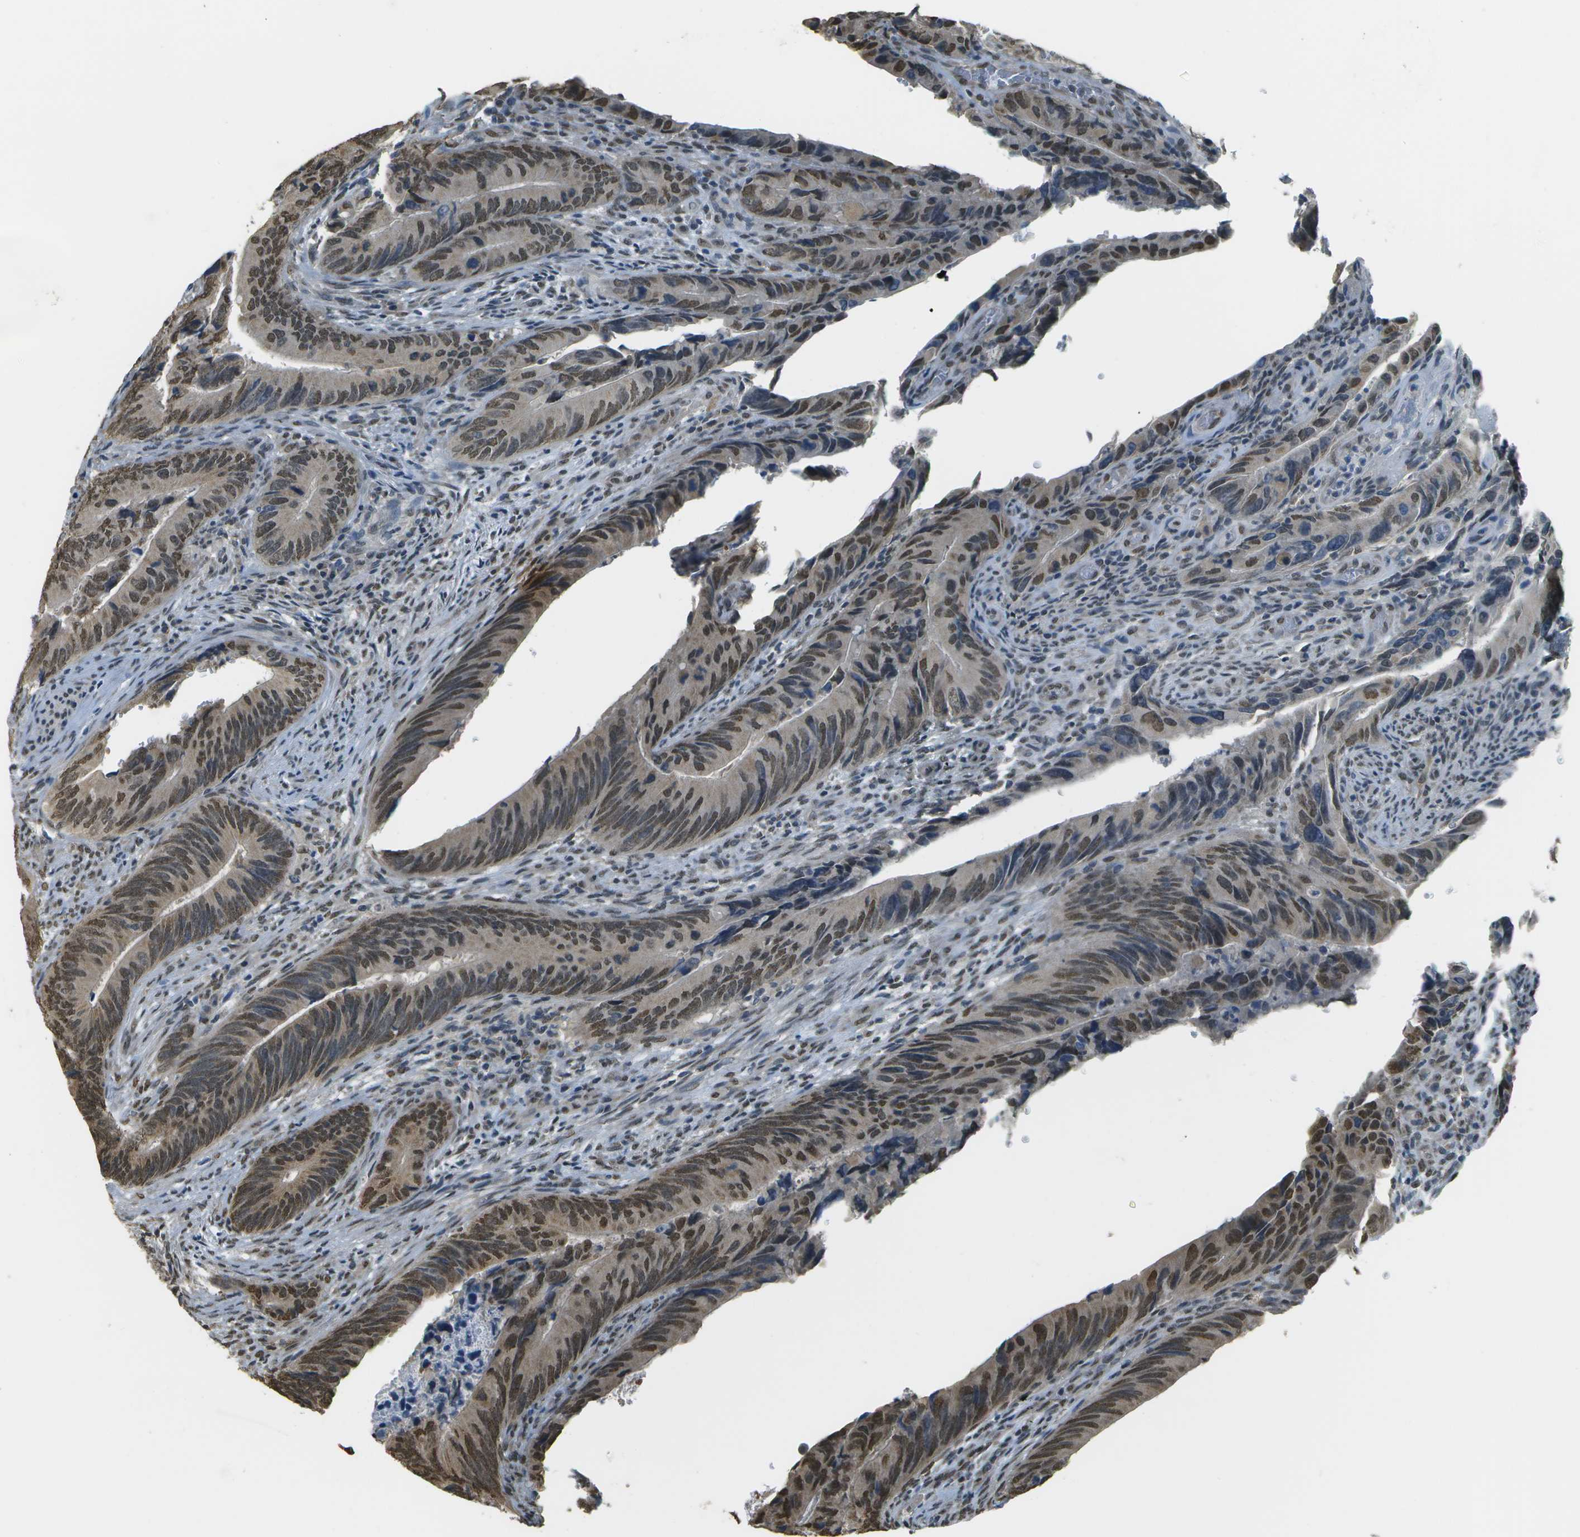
{"staining": {"intensity": "moderate", "quantity": ">75%", "location": "nuclear"}, "tissue": "colorectal cancer", "cell_type": "Tumor cells", "image_type": "cancer", "snomed": [{"axis": "morphology", "description": "Normal tissue, NOS"}, {"axis": "morphology", "description": "Adenocarcinoma, NOS"}, {"axis": "topography", "description": "Colon"}], "caption": "Human adenocarcinoma (colorectal) stained with a protein marker exhibits moderate staining in tumor cells.", "gene": "ABL2", "patient": {"sex": "male", "age": 56}}